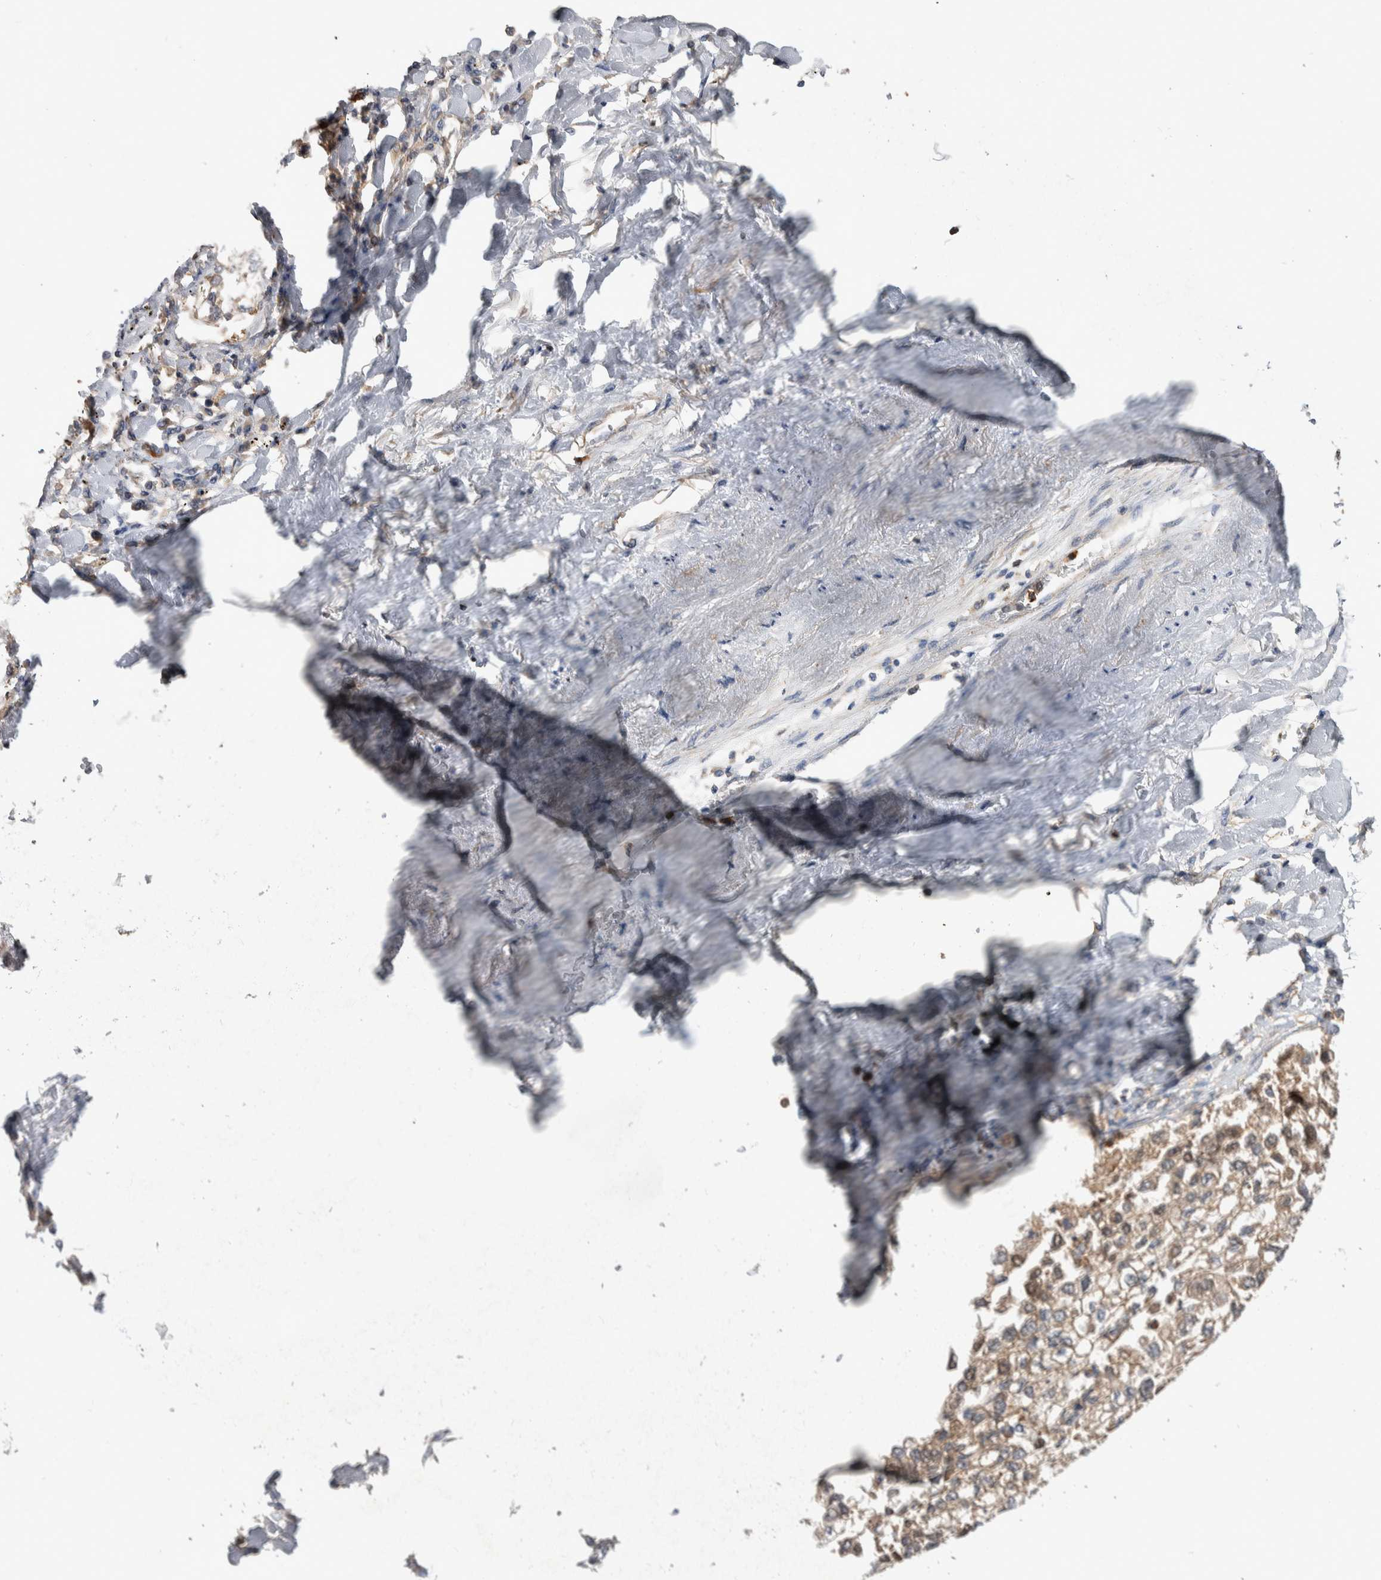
{"staining": {"intensity": "weak", "quantity": "25%-75%", "location": "cytoplasmic/membranous"}, "tissue": "lung cancer", "cell_type": "Tumor cells", "image_type": "cancer", "snomed": [{"axis": "morphology", "description": "Inflammation, NOS"}, {"axis": "morphology", "description": "Adenocarcinoma, NOS"}, {"axis": "topography", "description": "Lung"}], "caption": "Lung cancer (adenocarcinoma) stained with a protein marker displays weak staining in tumor cells.", "gene": "SDCBP", "patient": {"sex": "male", "age": 63}}